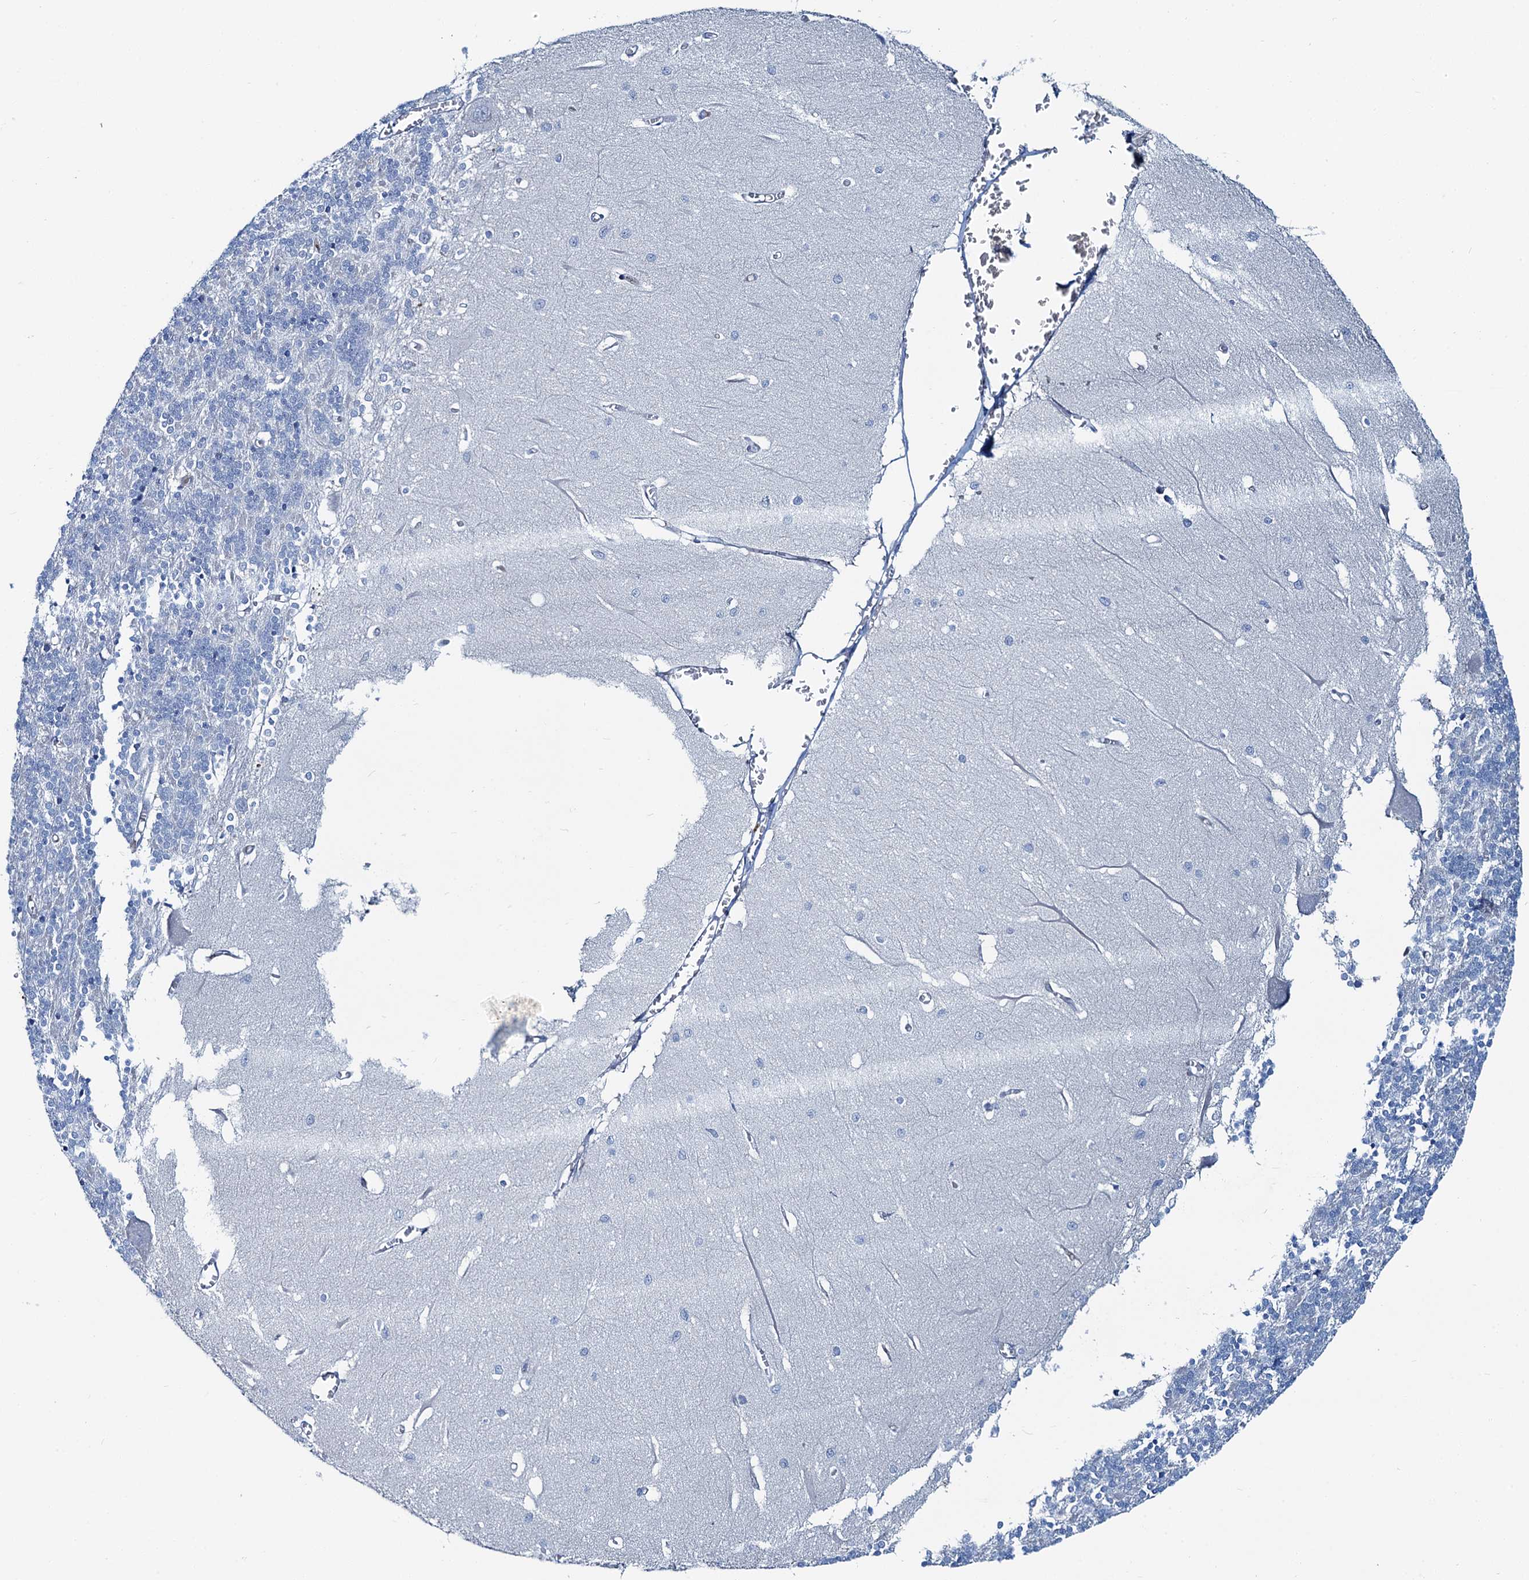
{"staining": {"intensity": "negative", "quantity": "none", "location": "none"}, "tissue": "cerebellum", "cell_type": "Cells in granular layer", "image_type": "normal", "snomed": [{"axis": "morphology", "description": "Normal tissue, NOS"}, {"axis": "topography", "description": "Cerebellum"}], "caption": "Histopathology image shows no protein positivity in cells in granular layer of benign cerebellum.", "gene": "ASTE1", "patient": {"sex": "male", "age": 37}}